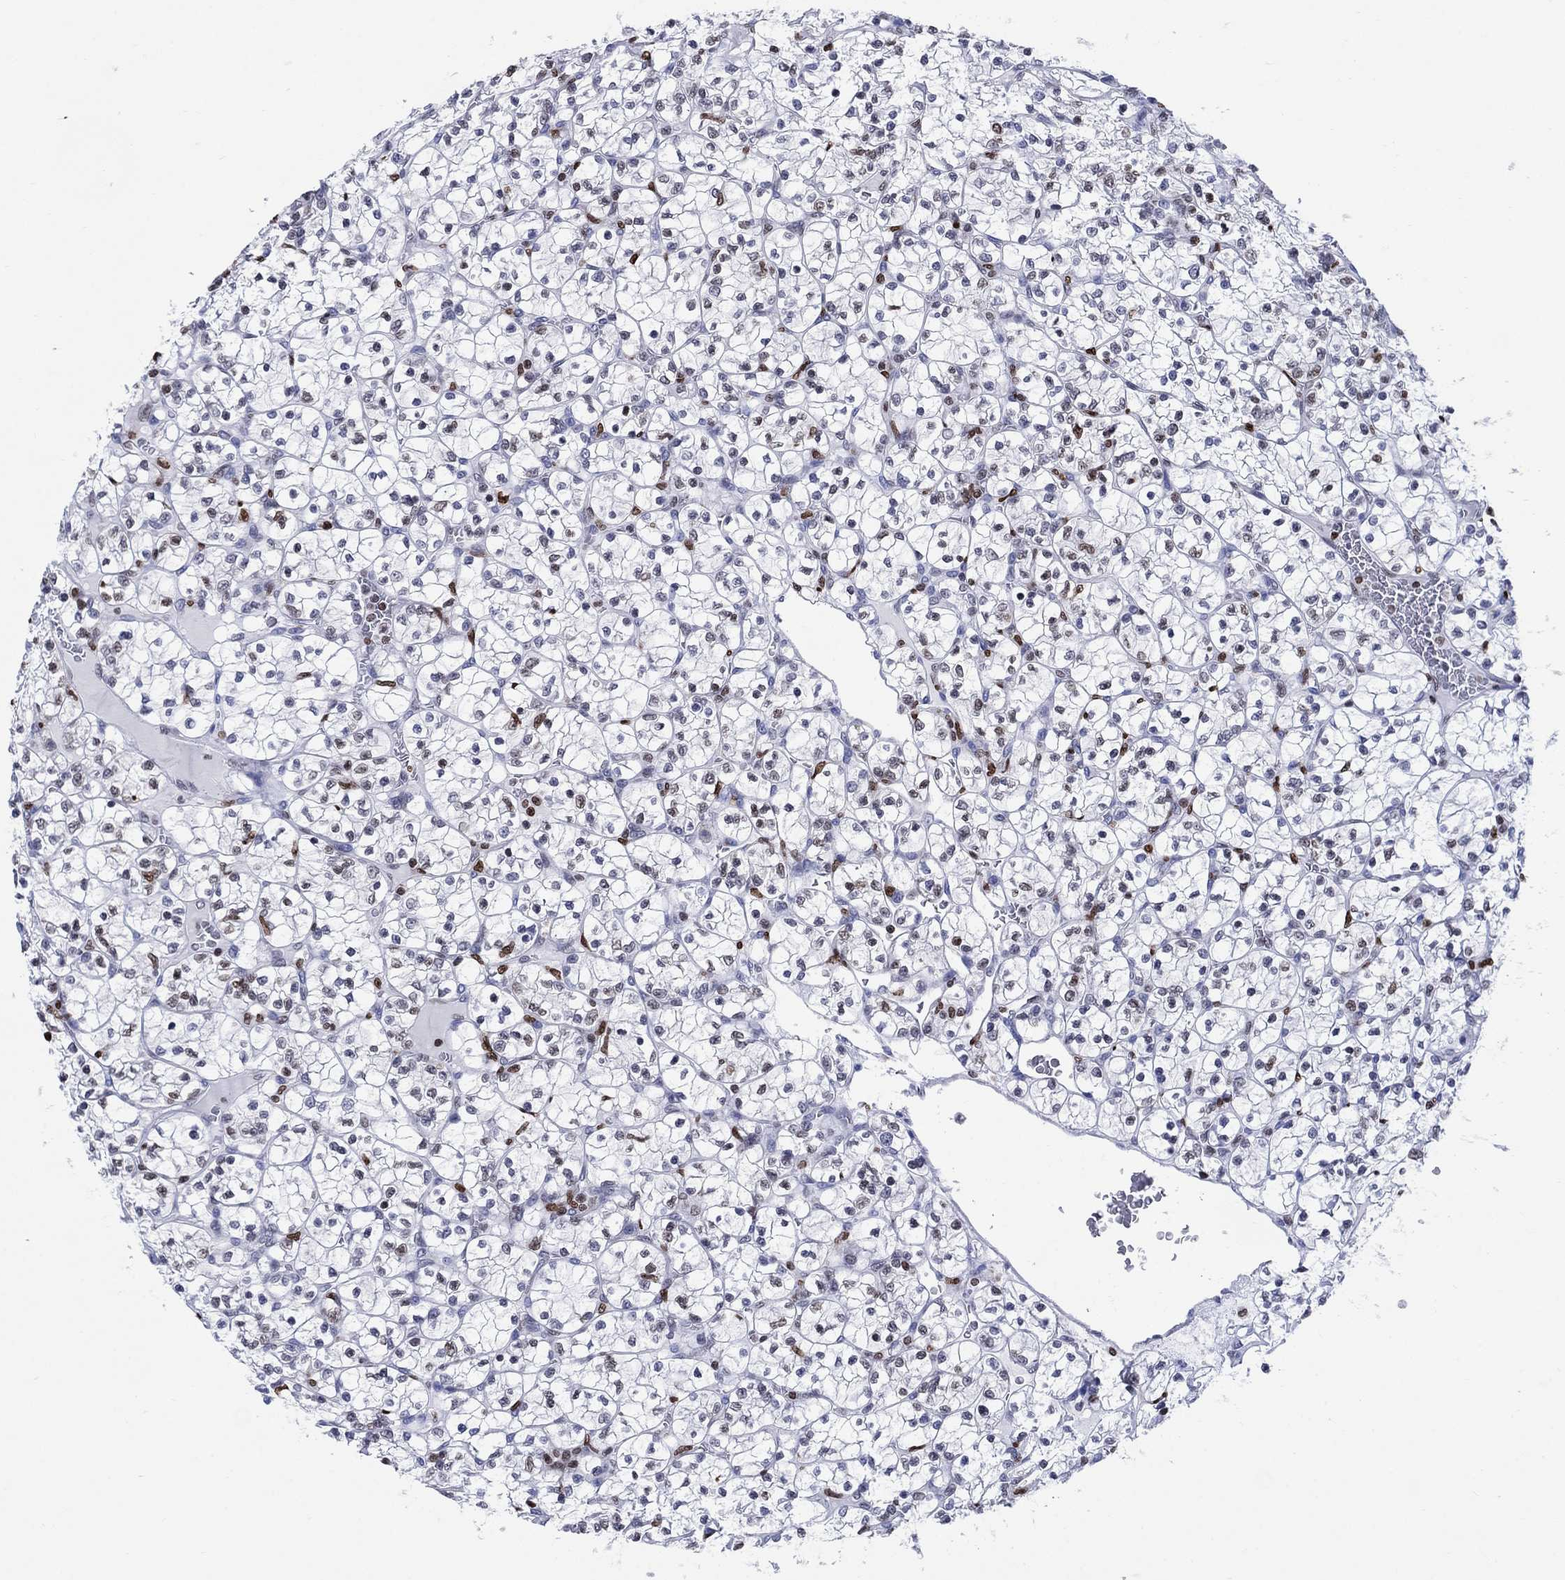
{"staining": {"intensity": "moderate", "quantity": "<25%", "location": "nuclear"}, "tissue": "renal cancer", "cell_type": "Tumor cells", "image_type": "cancer", "snomed": [{"axis": "morphology", "description": "Adenocarcinoma, NOS"}, {"axis": "topography", "description": "Kidney"}], "caption": "Moderate nuclear expression for a protein is present in about <25% of tumor cells of renal cancer (adenocarcinoma) using immunohistochemistry (IHC).", "gene": "HMGA1", "patient": {"sex": "female", "age": 89}}